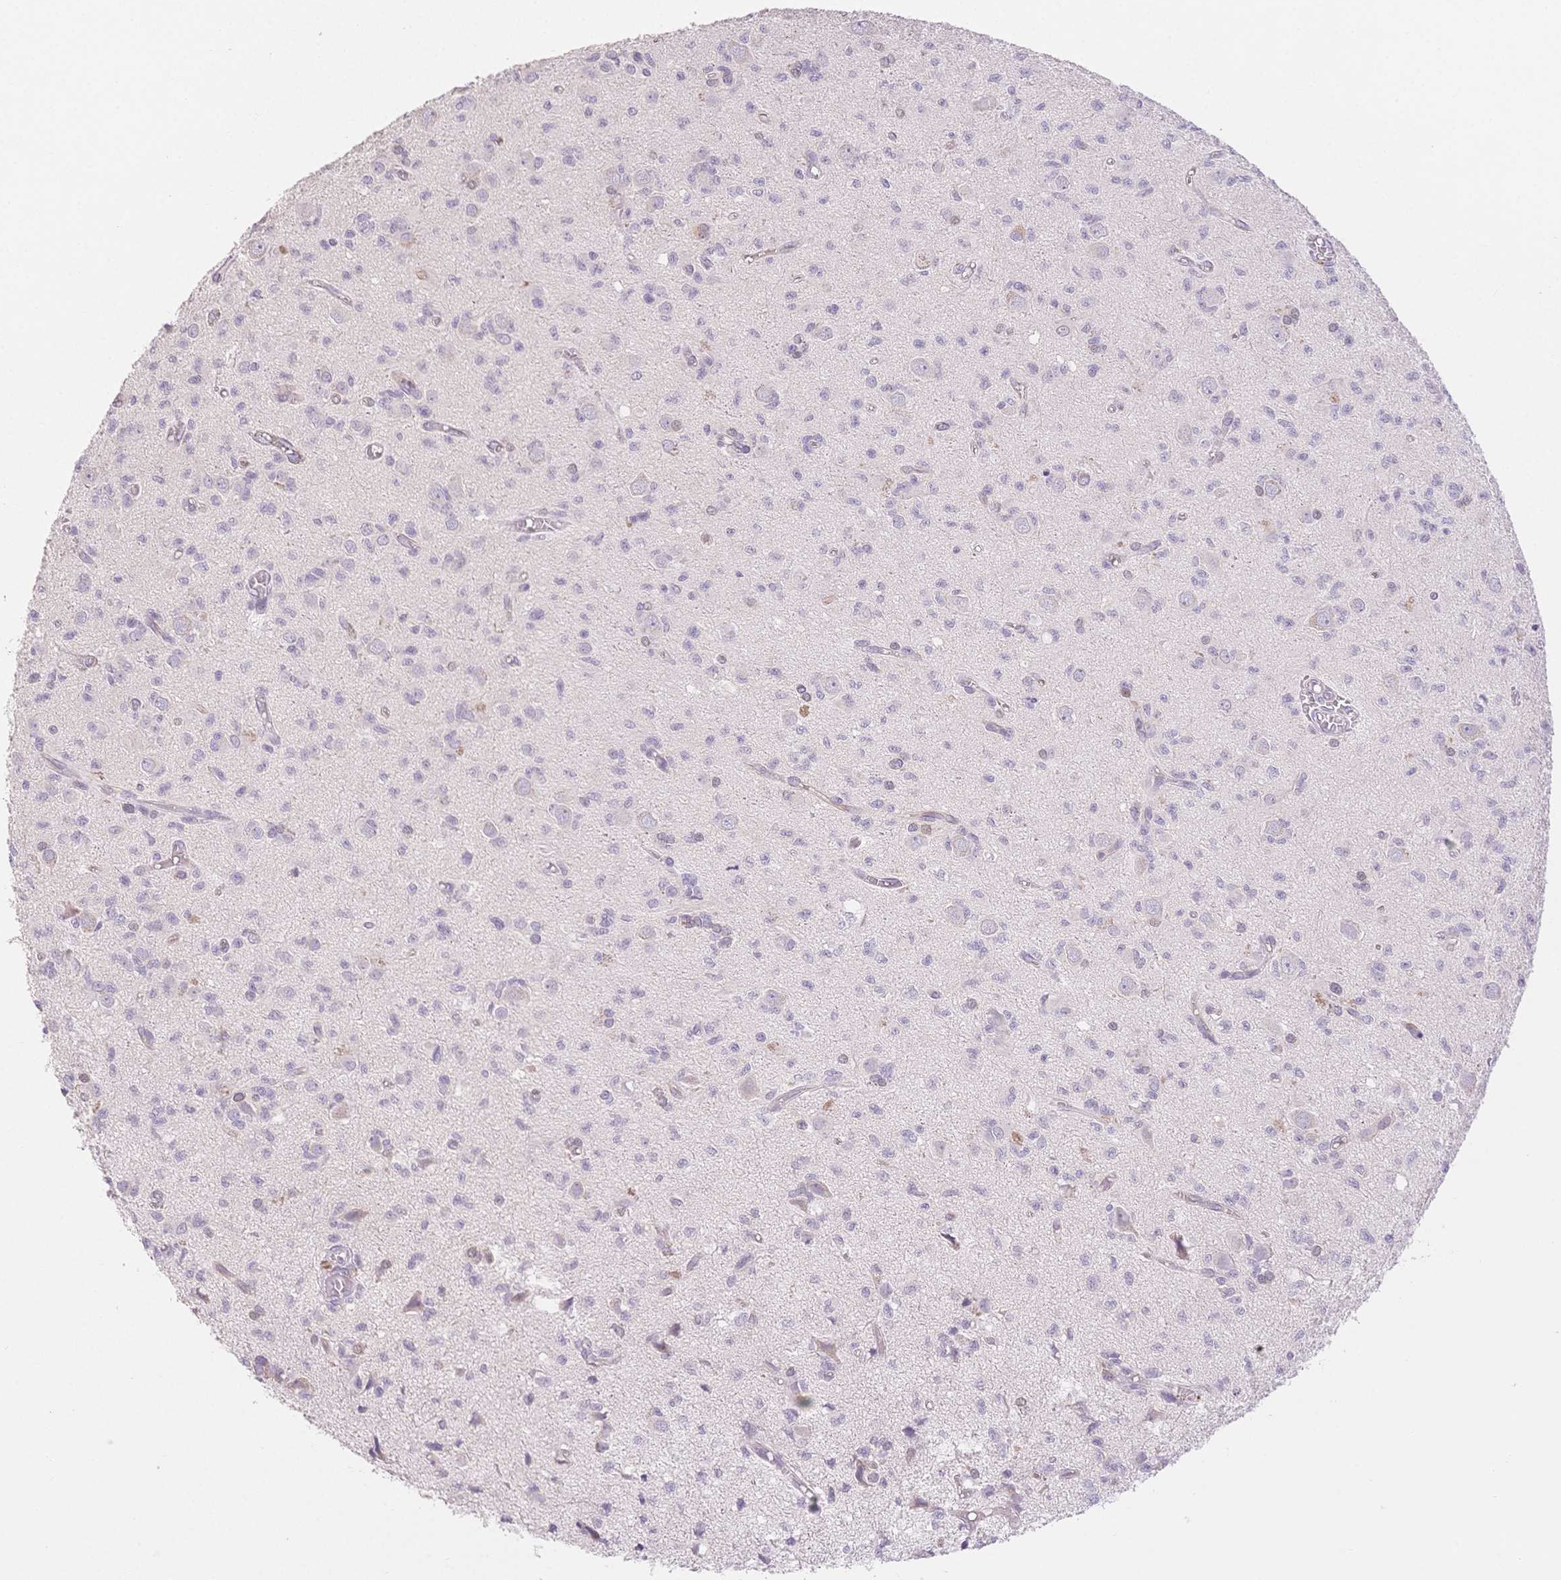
{"staining": {"intensity": "negative", "quantity": "none", "location": "none"}, "tissue": "glioma", "cell_type": "Tumor cells", "image_type": "cancer", "snomed": [{"axis": "morphology", "description": "Glioma, malignant, Low grade"}, {"axis": "topography", "description": "Brain"}], "caption": "Immunohistochemistry photomicrograph of neoplastic tissue: human malignant glioma (low-grade) stained with DAB displays no significant protein positivity in tumor cells.", "gene": "SUV39H2", "patient": {"sex": "male", "age": 64}}